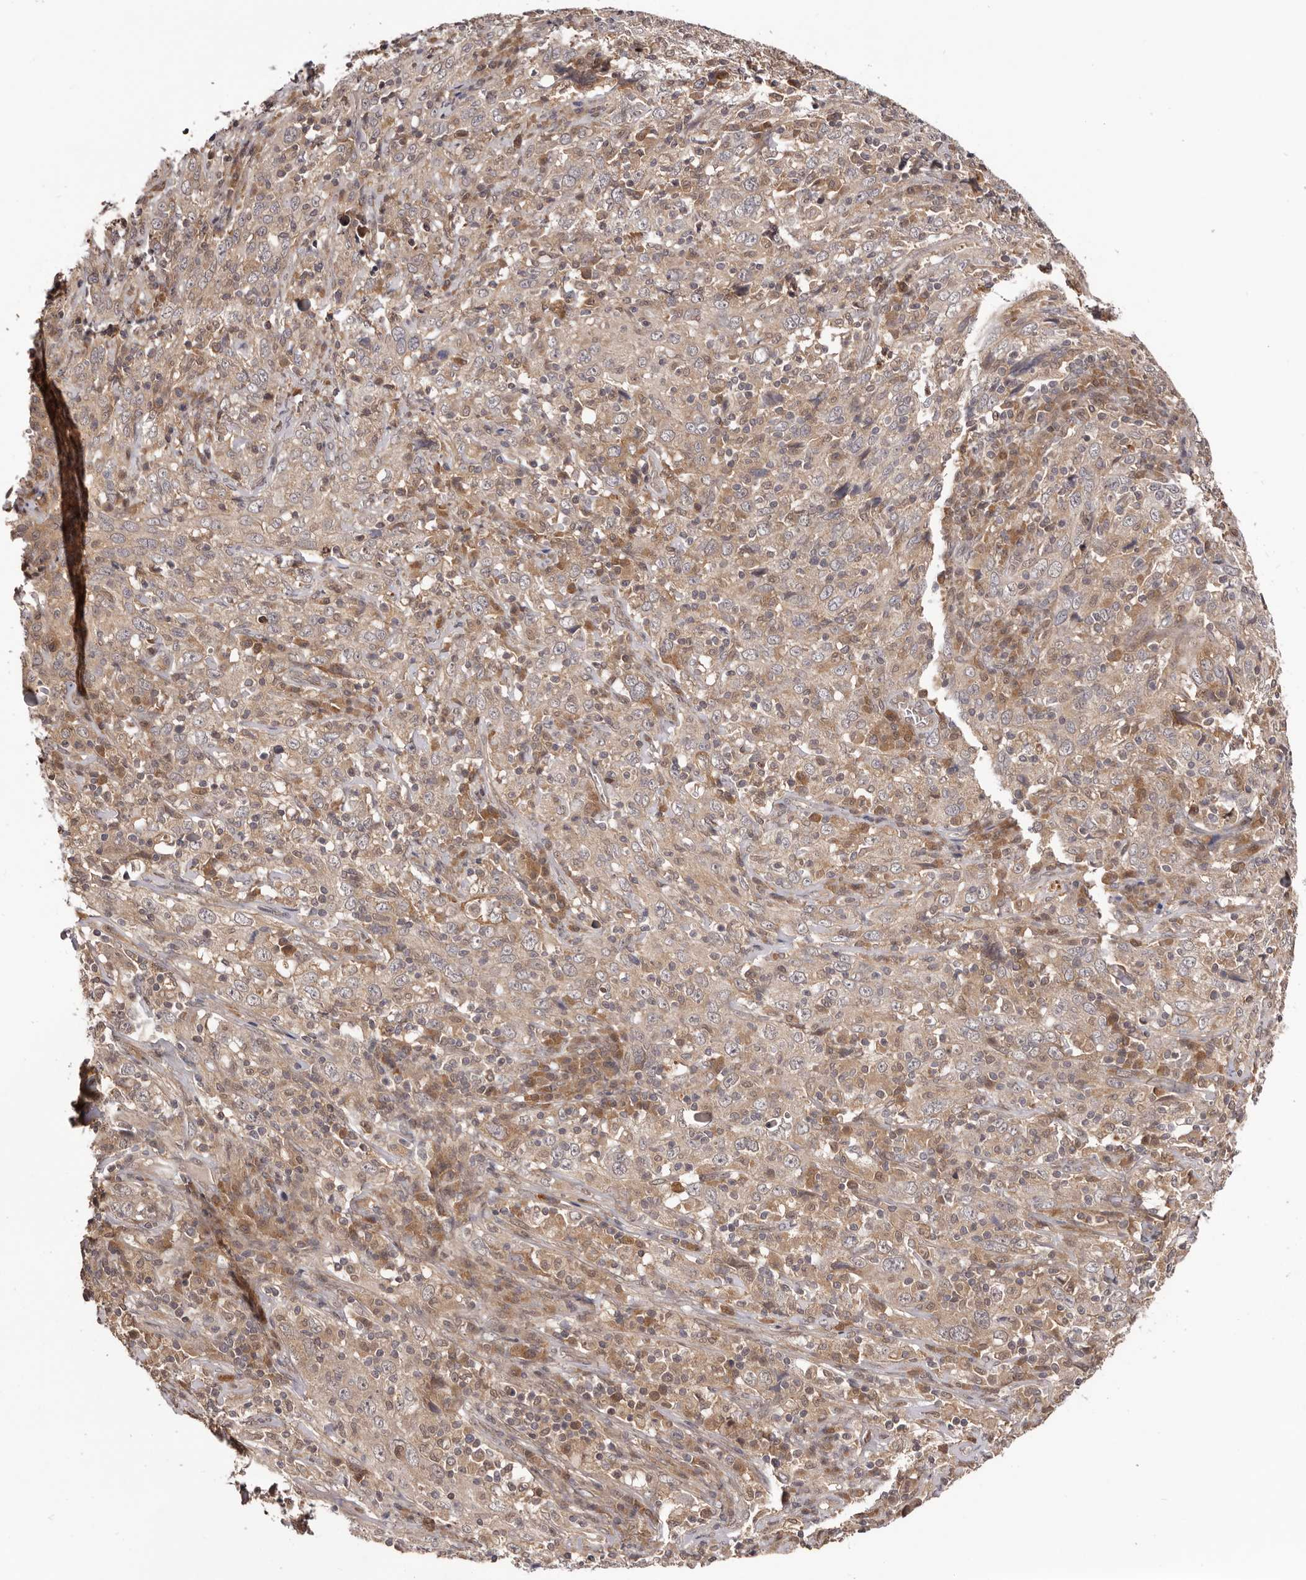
{"staining": {"intensity": "weak", "quantity": ">75%", "location": "cytoplasmic/membranous"}, "tissue": "cervical cancer", "cell_type": "Tumor cells", "image_type": "cancer", "snomed": [{"axis": "morphology", "description": "Squamous cell carcinoma, NOS"}, {"axis": "topography", "description": "Cervix"}], "caption": "A histopathology image of human squamous cell carcinoma (cervical) stained for a protein shows weak cytoplasmic/membranous brown staining in tumor cells.", "gene": "MDP1", "patient": {"sex": "female", "age": 46}}